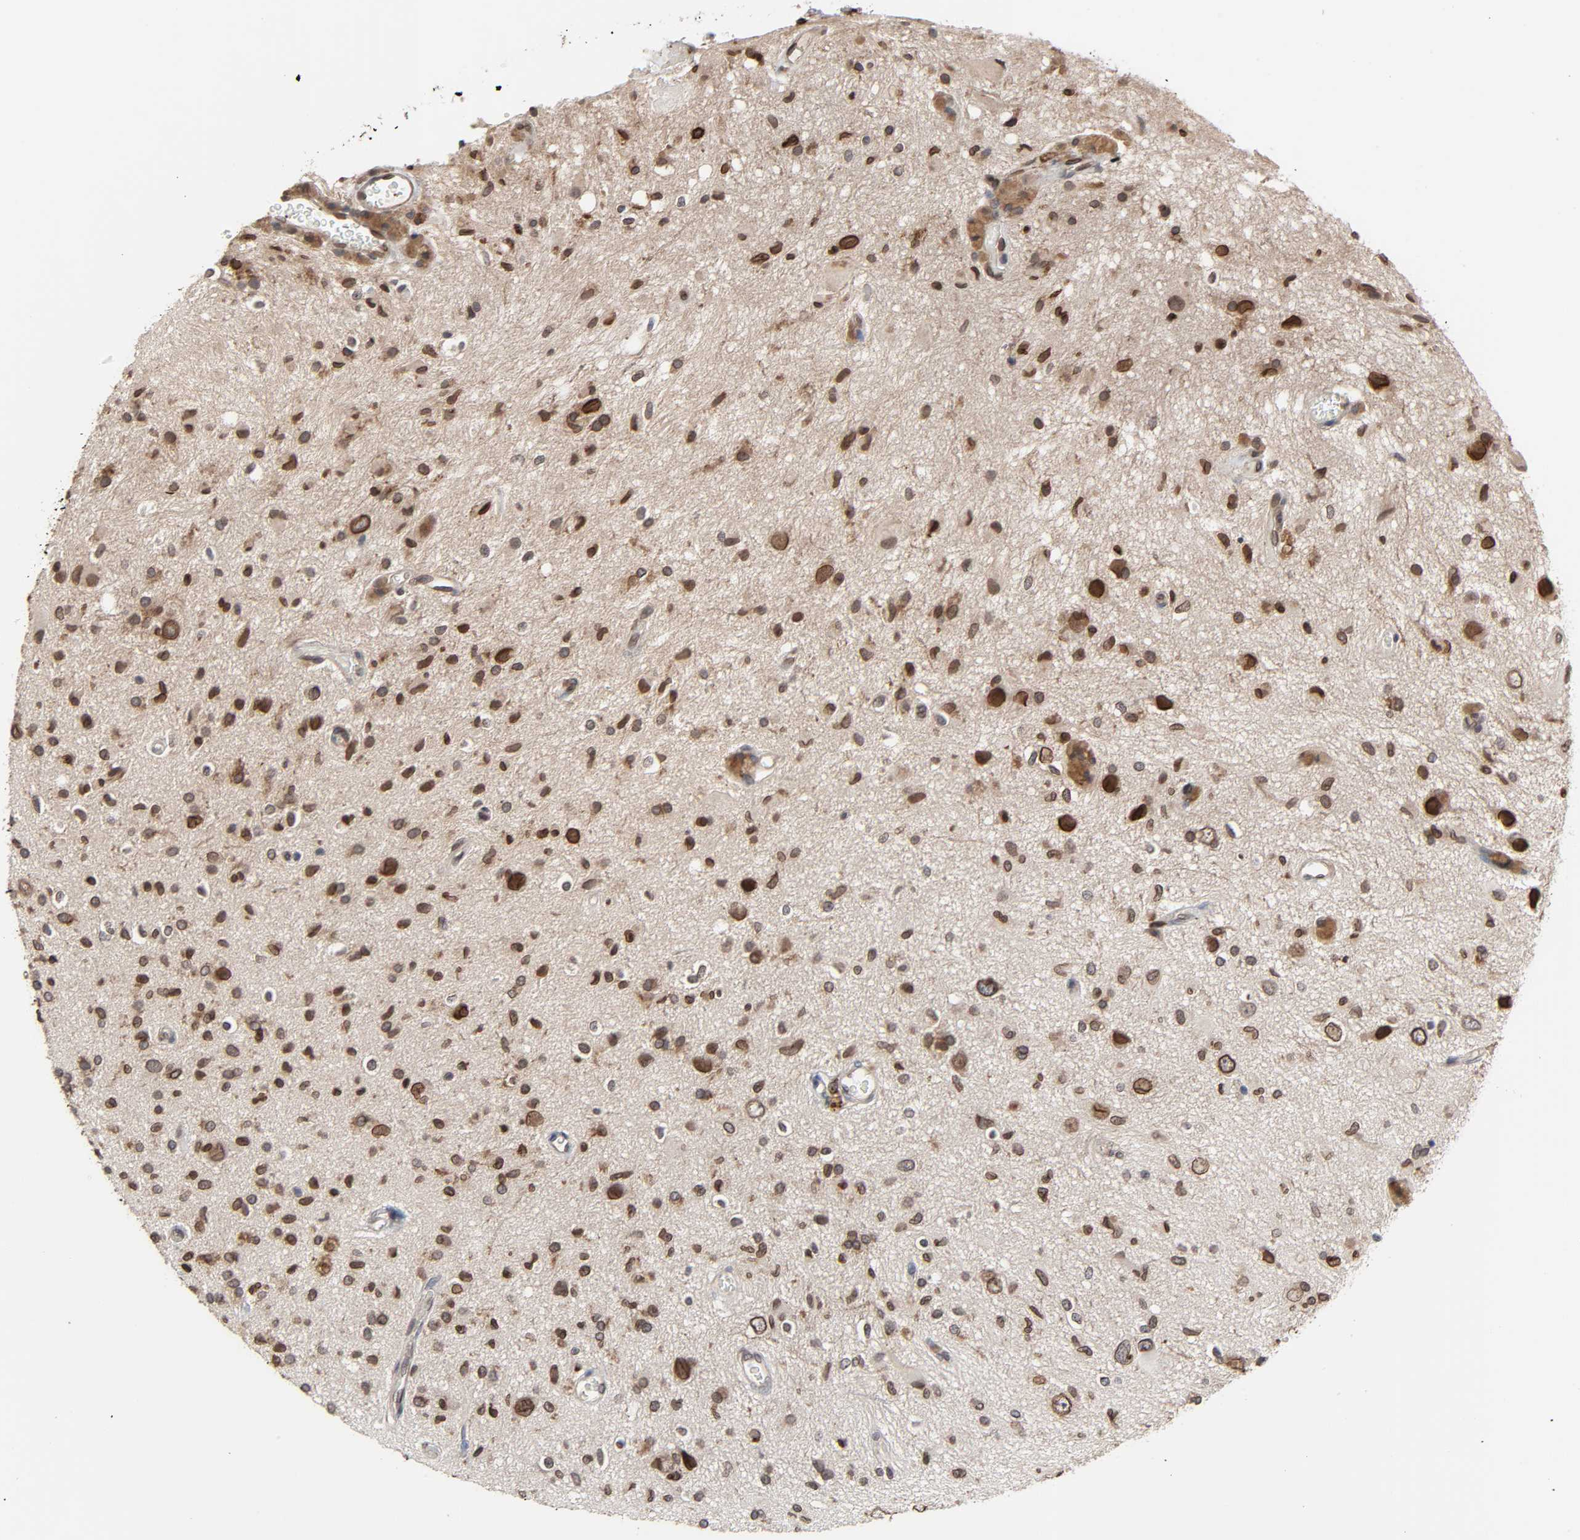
{"staining": {"intensity": "strong", "quantity": "25%-75%", "location": "cytoplasmic/membranous,nuclear"}, "tissue": "glioma", "cell_type": "Tumor cells", "image_type": "cancer", "snomed": [{"axis": "morphology", "description": "Glioma, malignant, High grade"}, {"axis": "topography", "description": "Brain"}], "caption": "DAB (3,3'-diaminobenzidine) immunohistochemical staining of glioma reveals strong cytoplasmic/membranous and nuclear protein expression in about 25%-75% of tumor cells.", "gene": "CCDC175", "patient": {"sex": "male", "age": 47}}